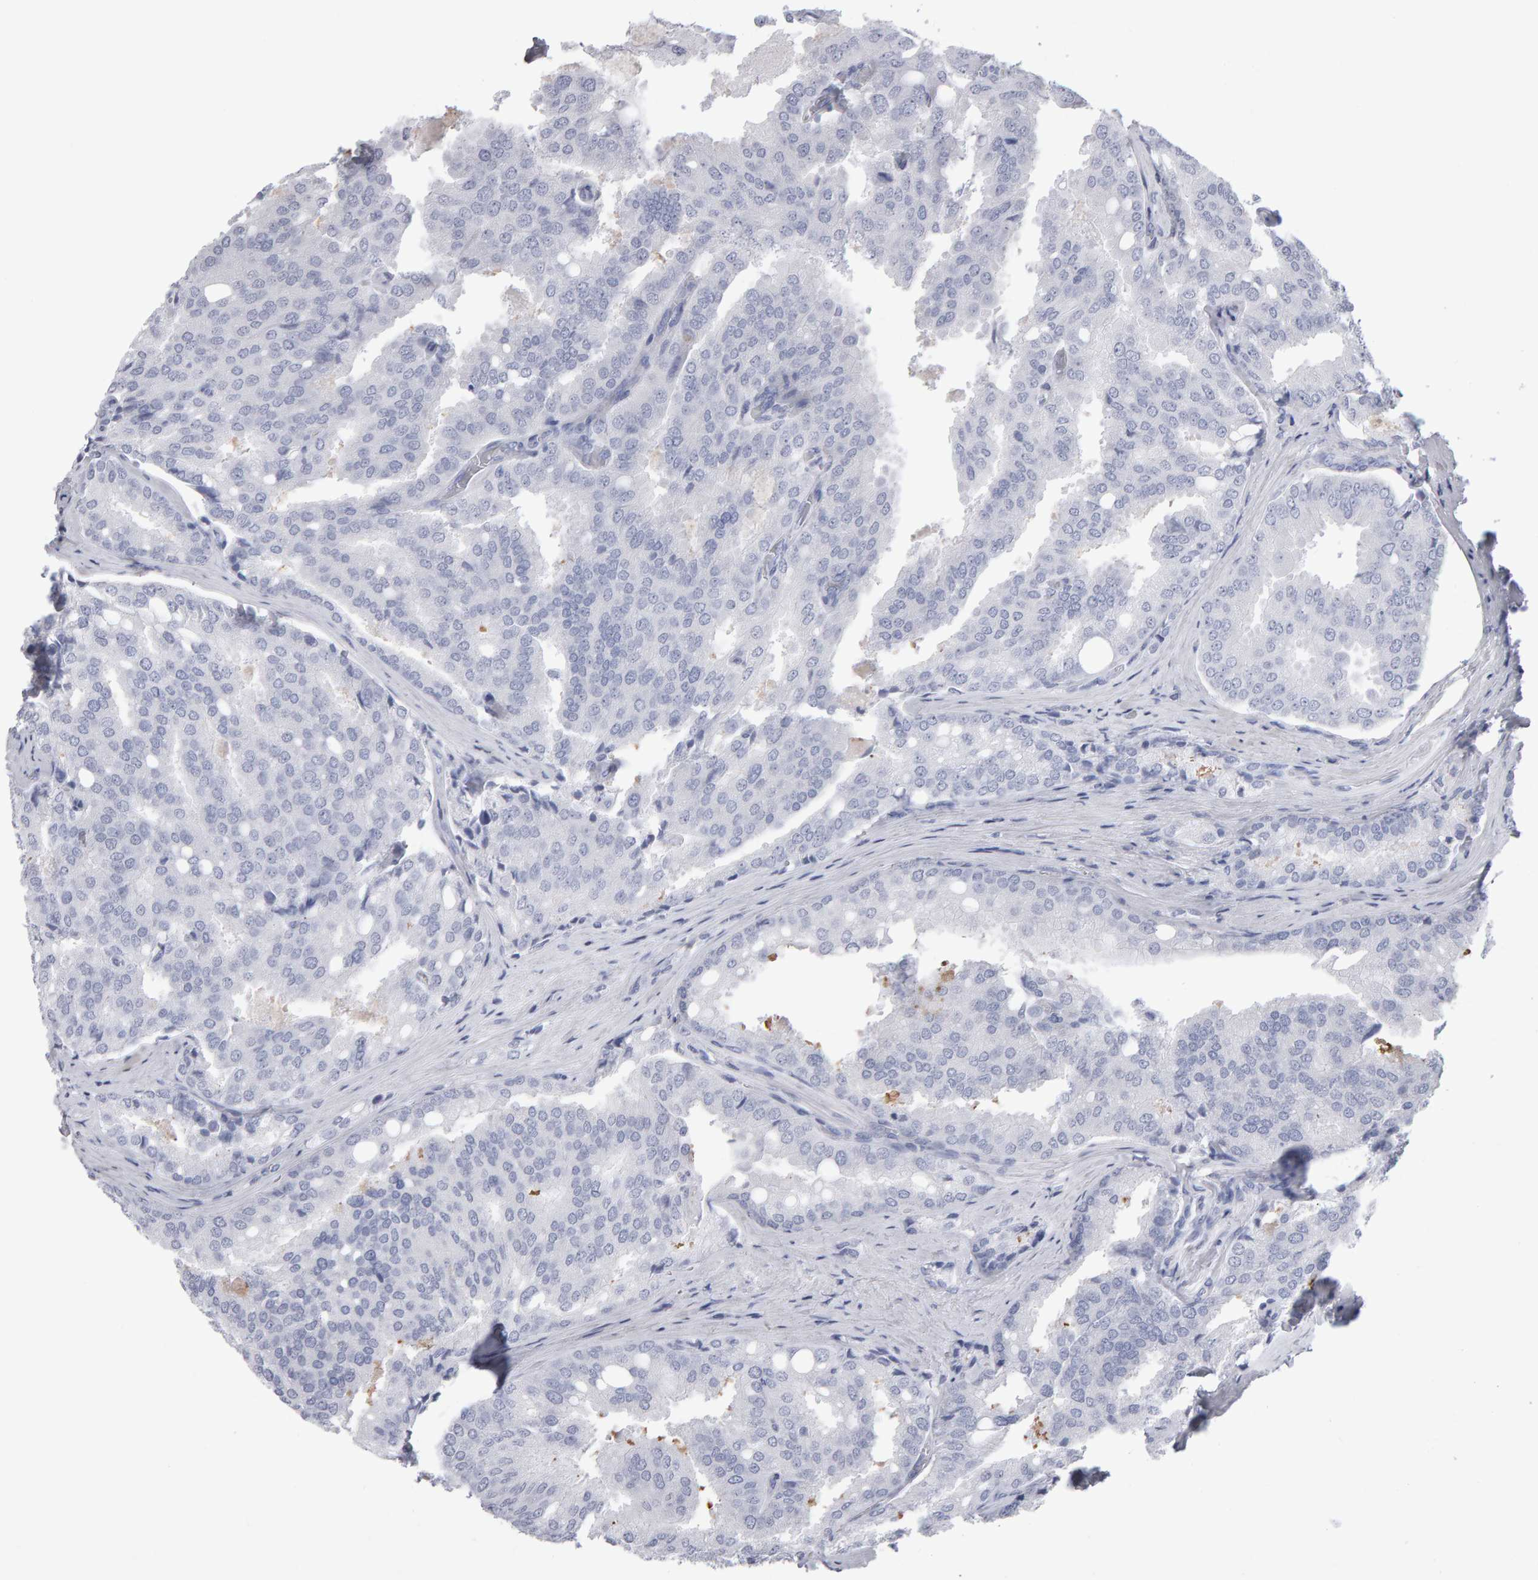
{"staining": {"intensity": "negative", "quantity": "none", "location": "none"}, "tissue": "prostate cancer", "cell_type": "Tumor cells", "image_type": "cancer", "snomed": [{"axis": "morphology", "description": "Adenocarcinoma, High grade"}, {"axis": "topography", "description": "Prostate"}], "caption": "Immunohistochemistry (IHC) of human prostate high-grade adenocarcinoma demonstrates no expression in tumor cells.", "gene": "NCDN", "patient": {"sex": "male", "age": 50}}